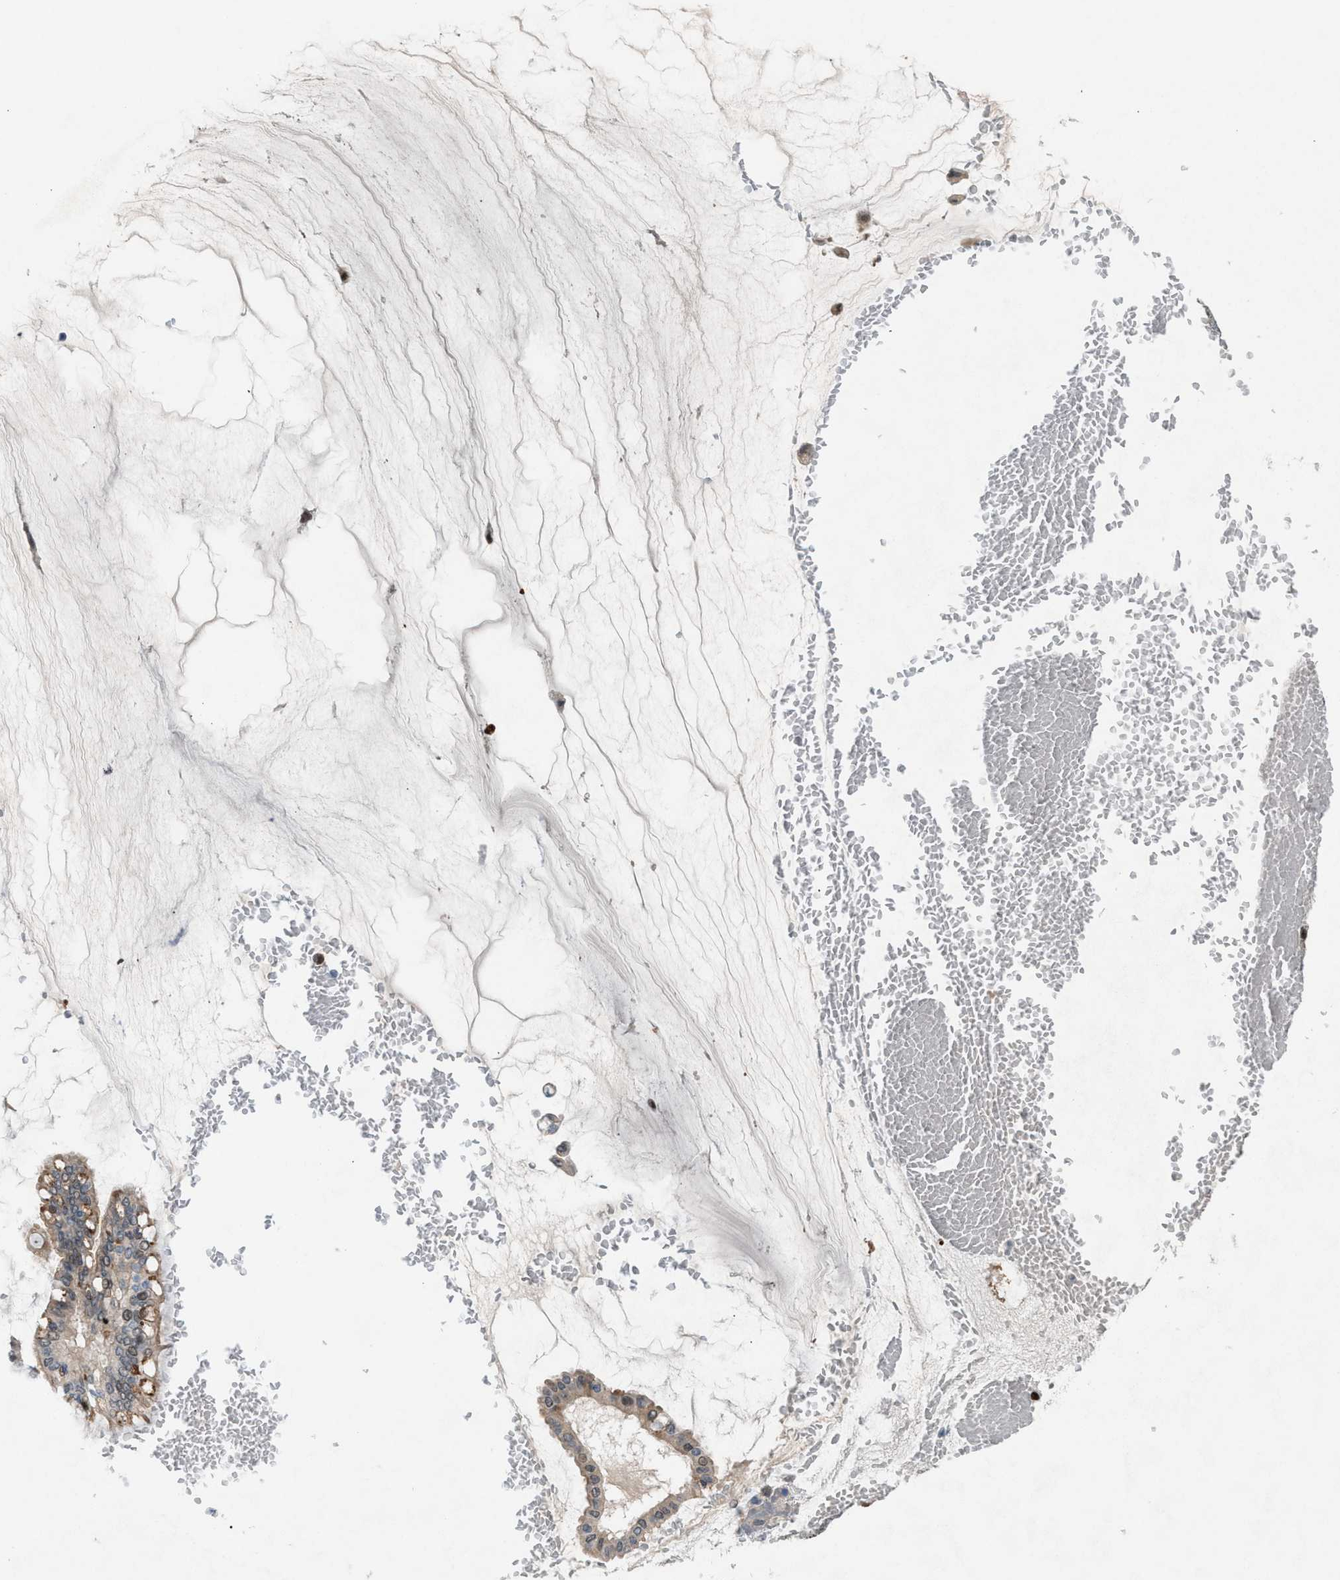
{"staining": {"intensity": "weak", "quantity": ">75%", "location": "cytoplasmic/membranous"}, "tissue": "ovarian cancer", "cell_type": "Tumor cells", "image_type": "cancer", "snomed": [{"axis": "morphology", "description": "Cystadenocarcinoma, mucinous, NOS"}, {"axis": "topography", "description": "Ovary"}], "caption": "Ovarian cancer (mucinous cystadenocarcinoma) stained for a protein (brown) shows weak cytoplasmic/membranous positive positivity in about >75% of tumor cells.", "gene": "ZNF276", "patient": {"sex": "female", "age": 73}}